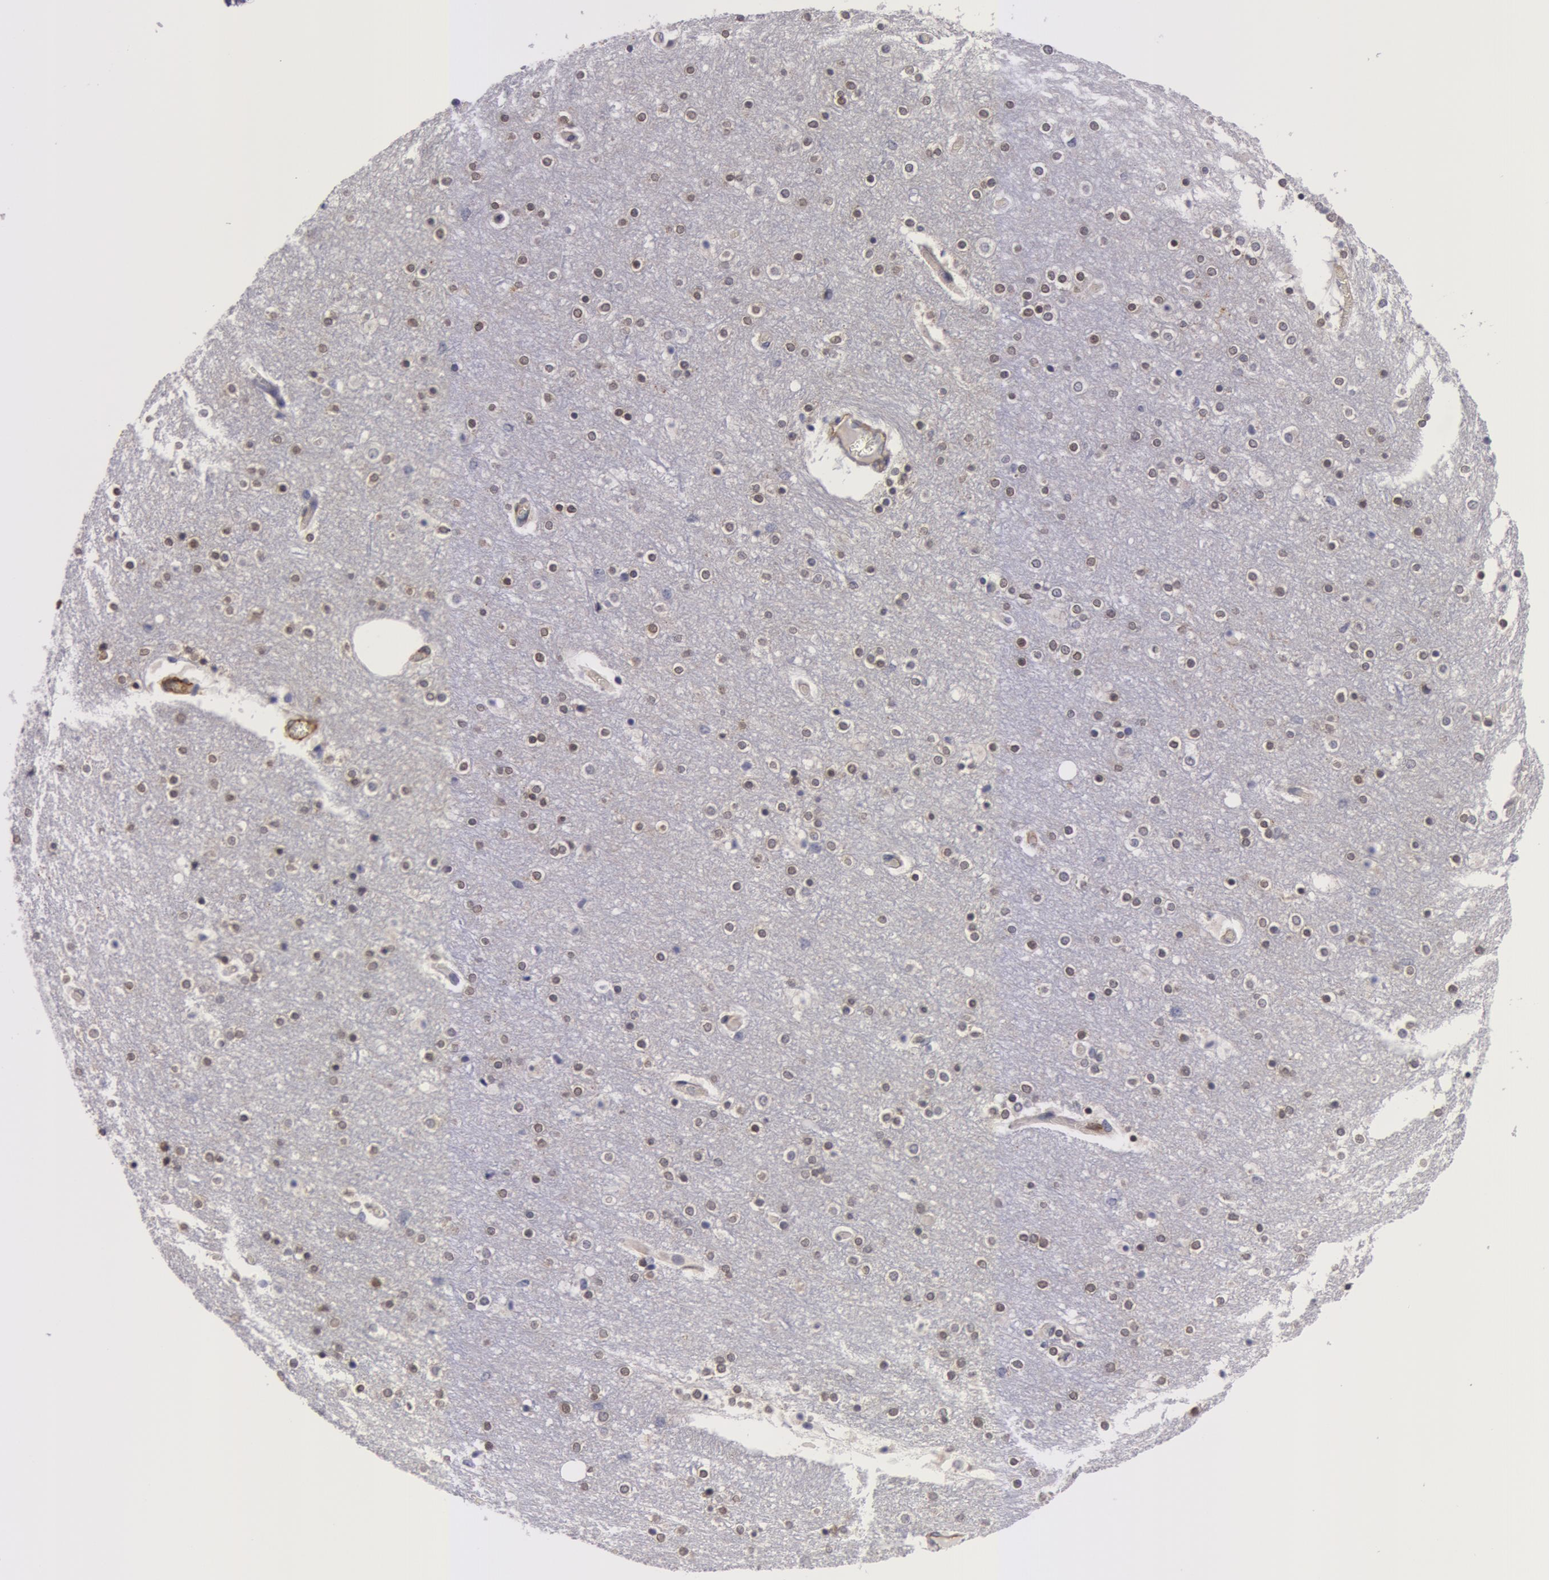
{"staining": {"intensity": "moderate", "quantity": "25%-75%", "location": "cytoplasmic/membranous"}, "tissue": "cerebral cortex", "cell_type": "Endothelial cells", "image_type": "normal", "snomed": [{"axis": "morphology", "description": "Normal tissue, NOS"}, {"axis": "topography", "description": "Cerebral cortex"}], "caption": "Immunohistochemical staining of benign human cerebral cortex exhibits 25%-75% levels of moderate cytoplasmic/membranous protein staining in about 25%-75% of endothelial cells.", "gene": "IL23A", "patient": {"sex": "female", "age": 54}}